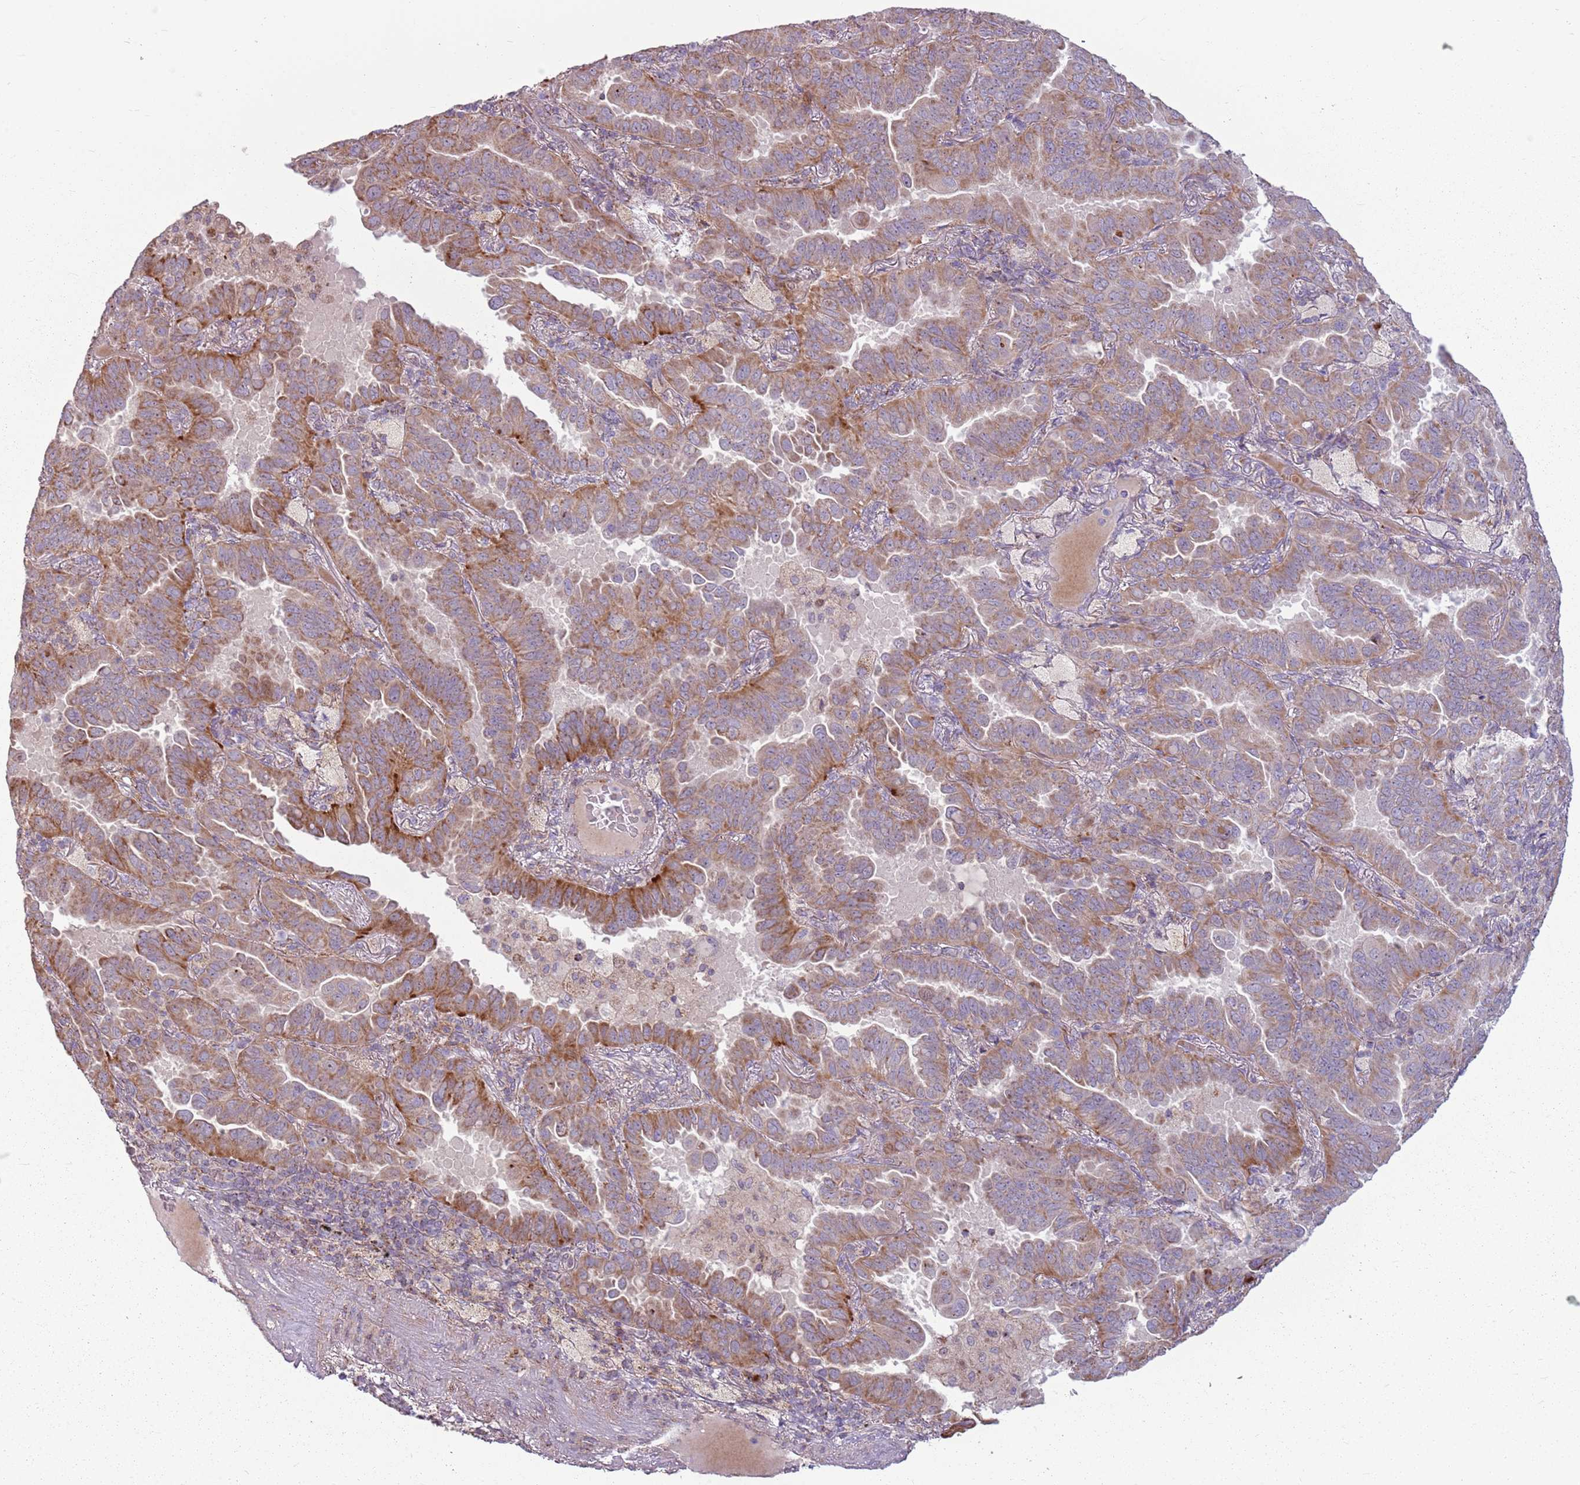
{"staining": {"intensity": "moderate", "quantity": ">75%", "location": "cytoplasmic/membranous"}, "tissue": "lung cancer", "cell_type": "Tumor cells", "image_type": "cancer", "snomed": [{"axis": "morphology", "description": "Adenocarcinoma, NOS"}, {"axis": "topography", "description": "Lung"}], "caption": "Human lung cancer stained for a protein (brown) shows moderate cytoplasmic/membranous positive staining in approximately >75% of tumor cells.", "gene": "ZNF530", "patient": {"sex": "male", "age": 64}}